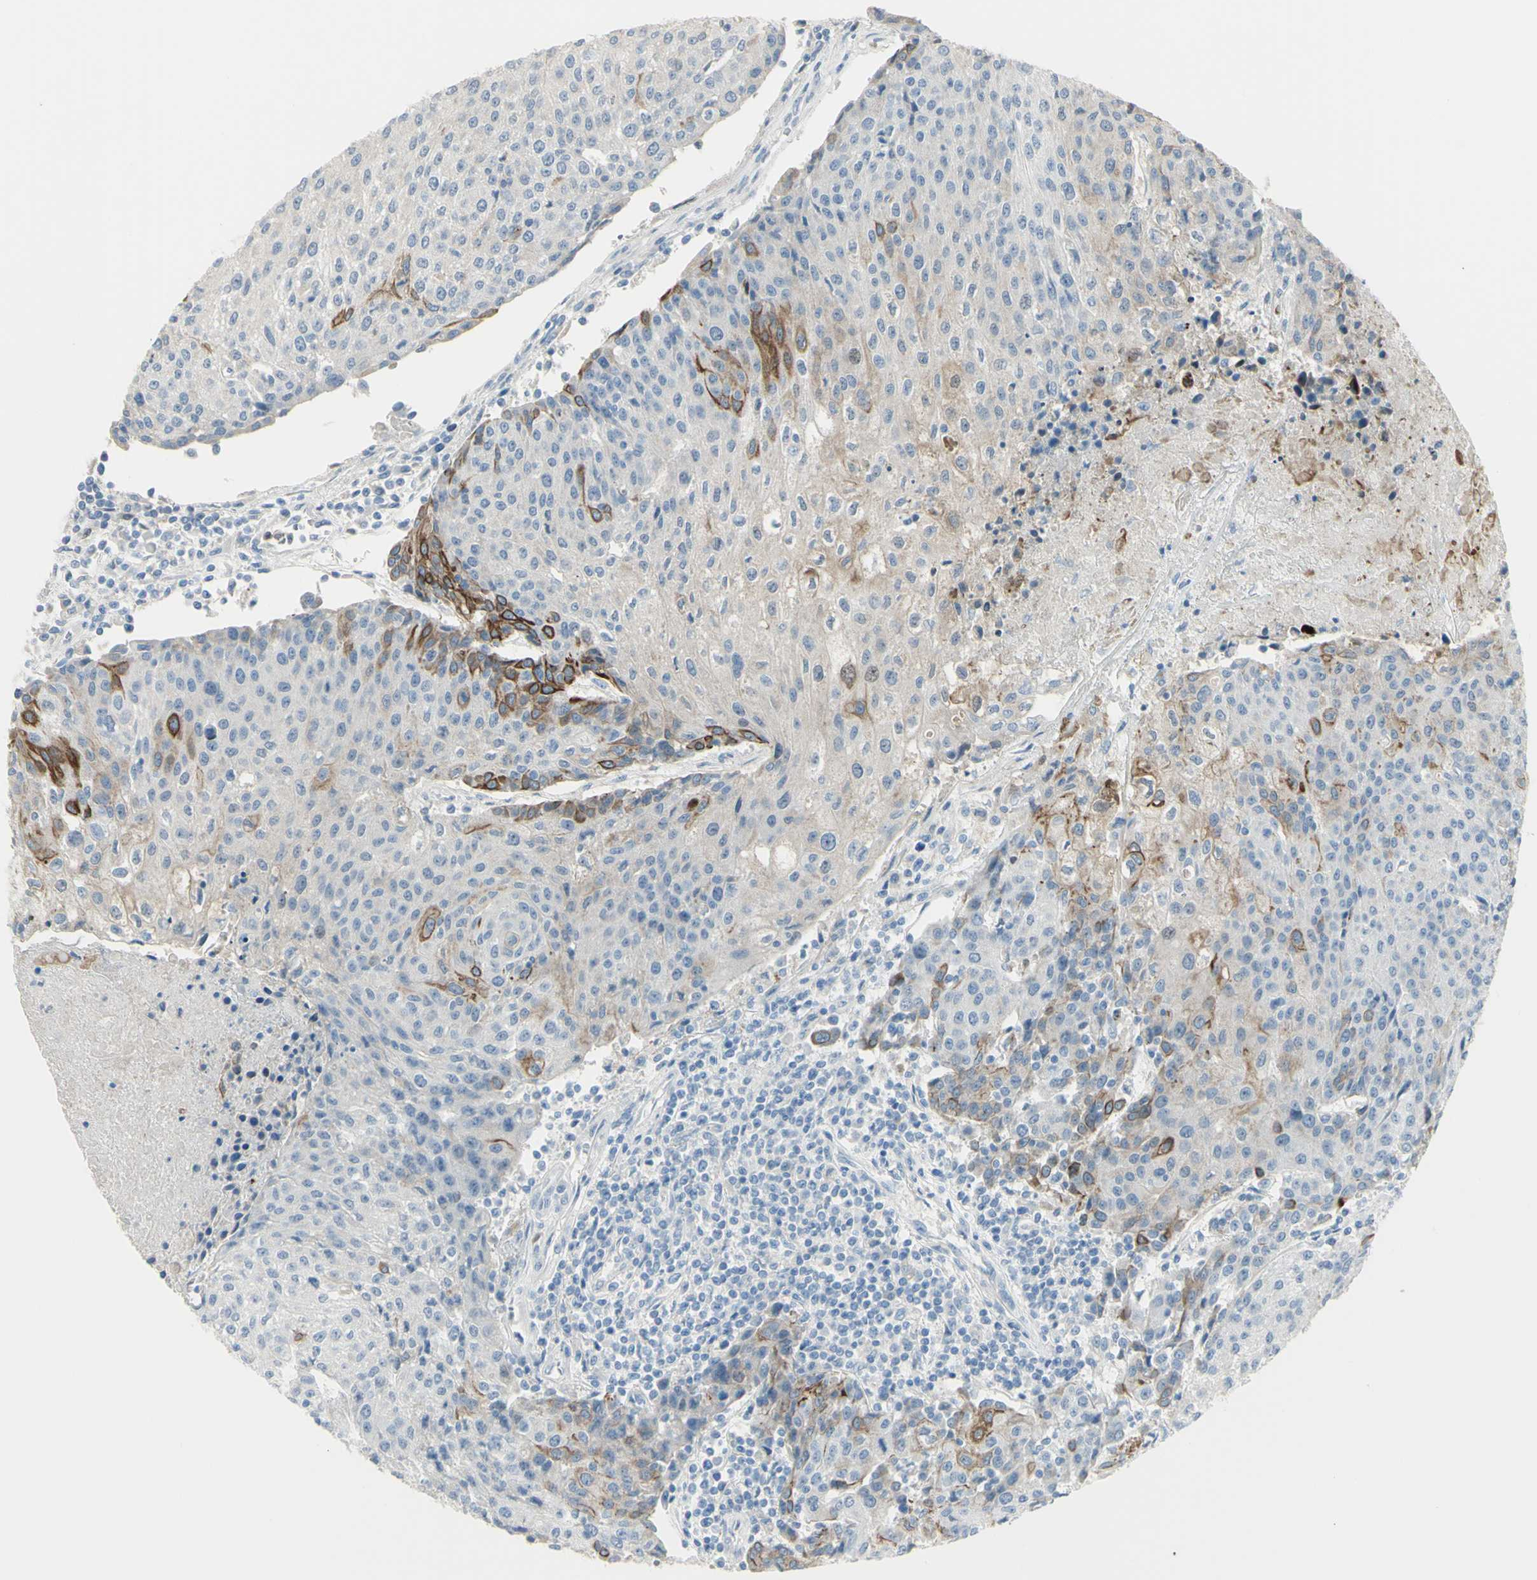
{"staining": {"intensity": "moderate", "quantity": "<25%", "location": "cytoplasmic/membranous,nuclear"}, "tissue": "urothelial cancer", "cell_type": "Tumor cells", "image_type": "cancer", "snomed": [{"axis": "morphology", "description": "Urothelial carcinoma, High grade"}, {"axis": "topography", "description": "Urinary bladder"}], "caption": "Protein staining of high-grade urothelial carcinoma tissue reveals moderate cytoplasmic/membranous and nuclear positivity in about <25% of tumor cells. Using DAB (brown) and hematoxylin (blue) stains, captured at high magnification using brightfield microscopy.", "gene": "ZNF557", "patient": {"sex": "female", "age": 85}}